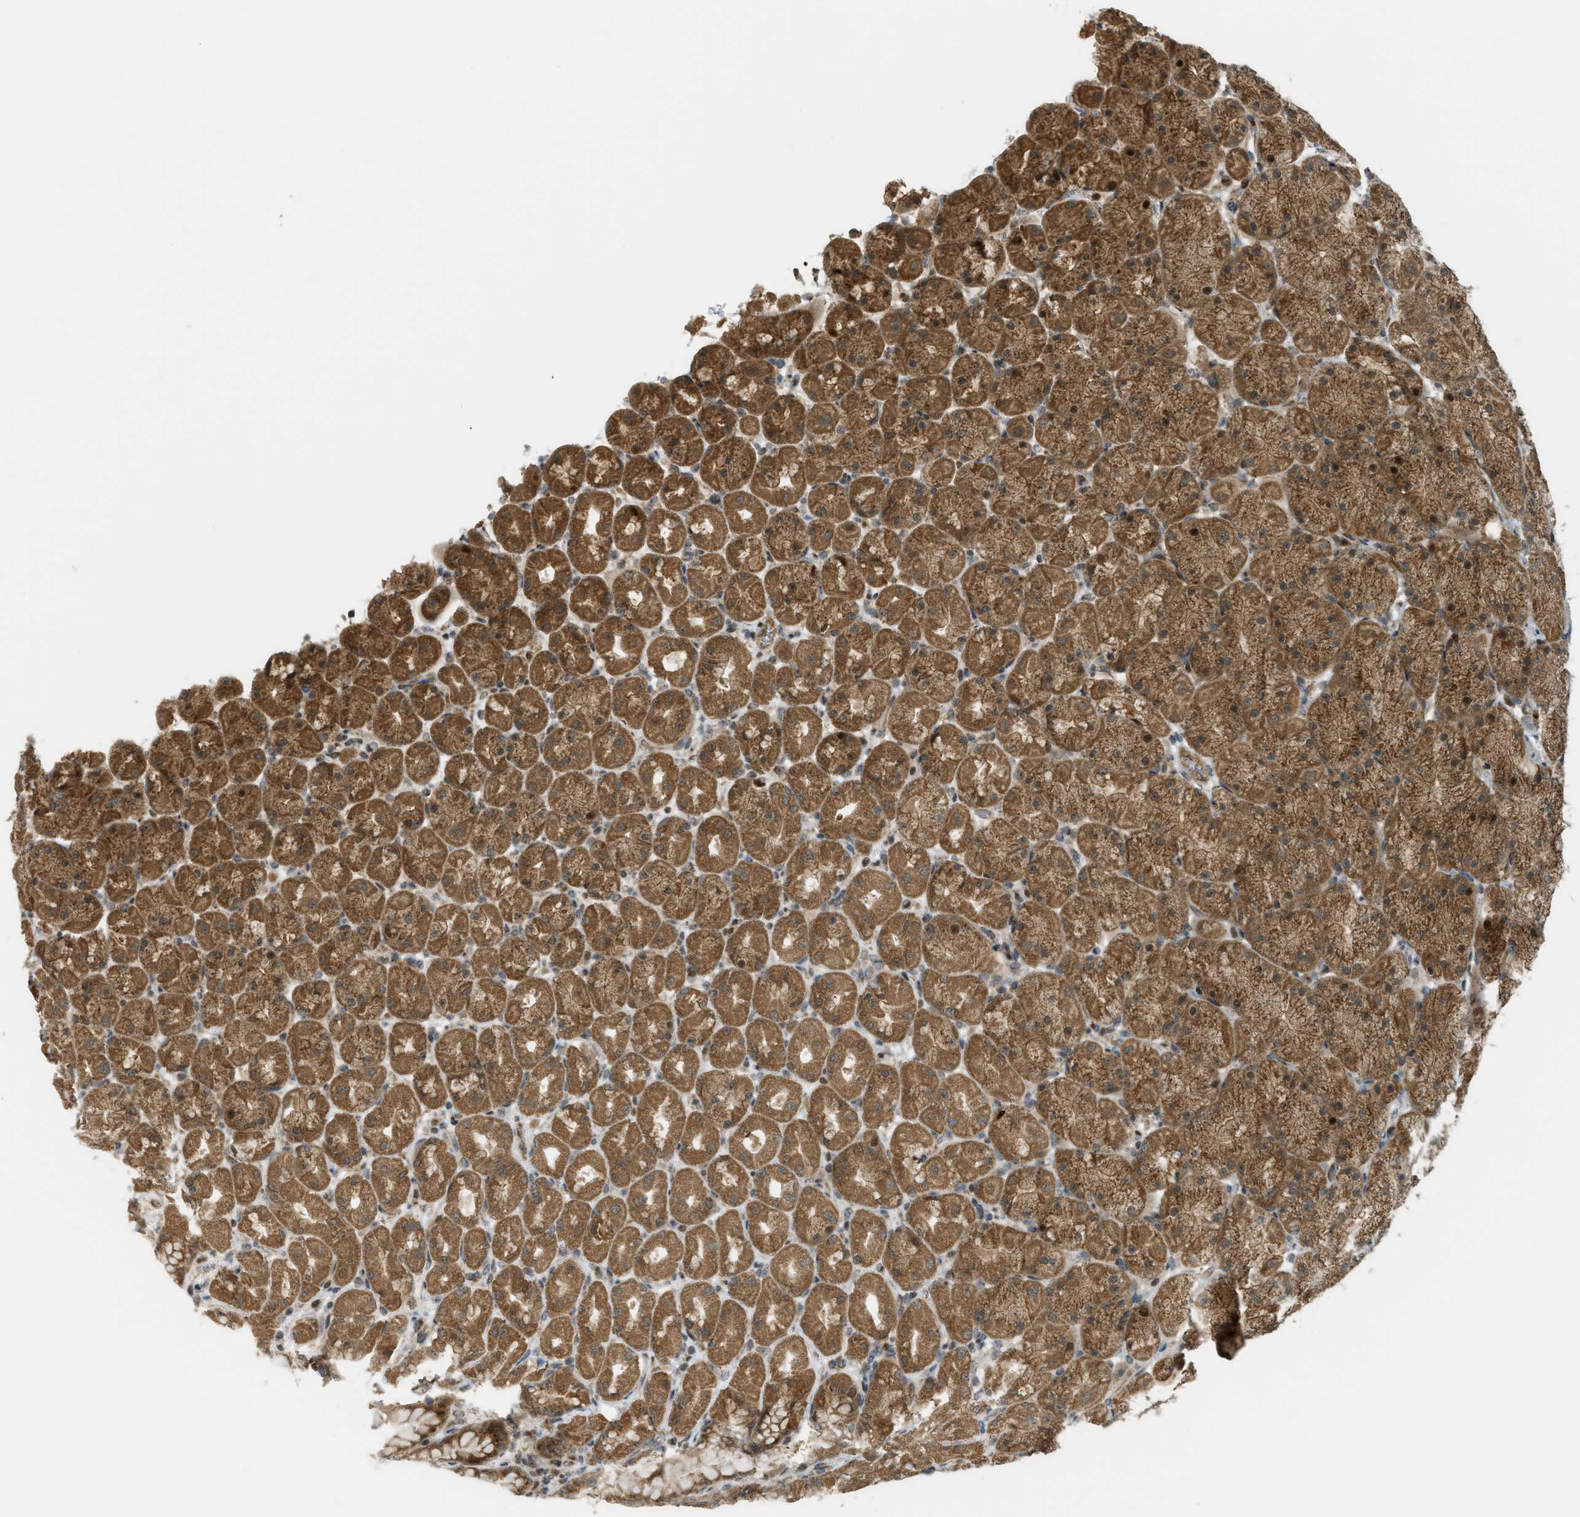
{"staining": {"intensity": "strong", "quantity": ">75%", "location": "cytoplasmic/membranous"}, "tissue": "stomach", "cell_type": "Glandular cells", "image_type": "normal", "snomed": [{"axis": "morphology", "description": "Normal tissue, NOS"}, {"axis": "topography", "description": "Stomach, upper"}], "caption": "Protein staining of normal stomach reveals strong cytoplasmic/membranous staining in about >75% of glandular cells.", "gene": "CCDC186", "patient": {"sex": "female", "age": 56}}